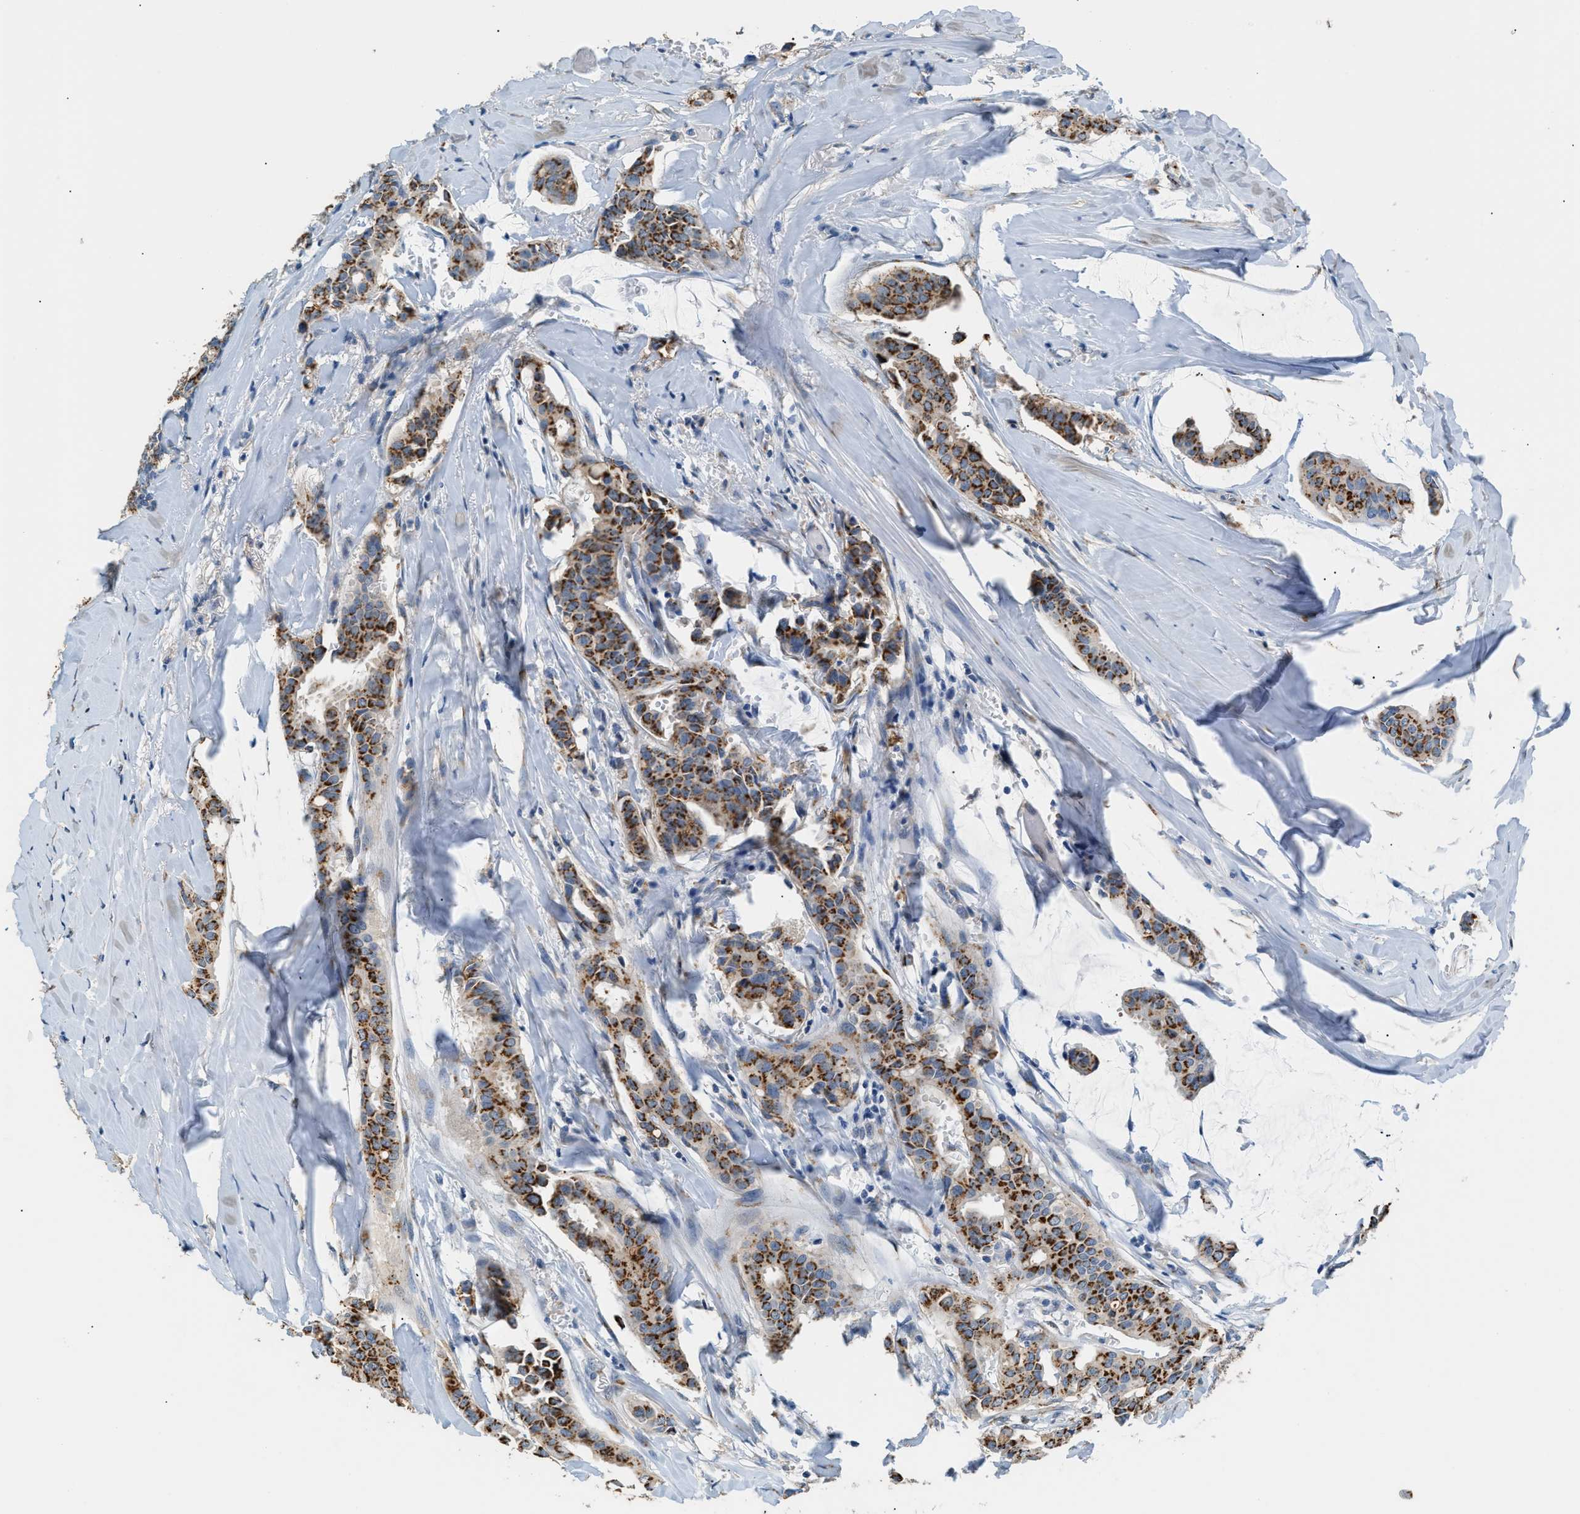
{"staining": {"intensity": "strong", "quantity": ">75%", "location": "cytoplasmic/membranous"}, "tissue": "head and neck cancer", "cell_type": "Tumor cells", "image_type": "cancer", "snomed": [{"axis": "morphology", "description": "Adenocarcinoma, NOS"}, {"axis": "topography", "description": "Salivary gland"}, {"axis": "topography", "description": "Head-Neck"}], "caption": "An immunohistochemistry (IHC) histopathology image of tumor tissue is shown. Protein staining in brown highlights strong cytoplasmic/membranous positivity in head and neck cancer within tumor cells.", "gene": "GOLM1", "patient": {"sex": "female", "age": 59}}